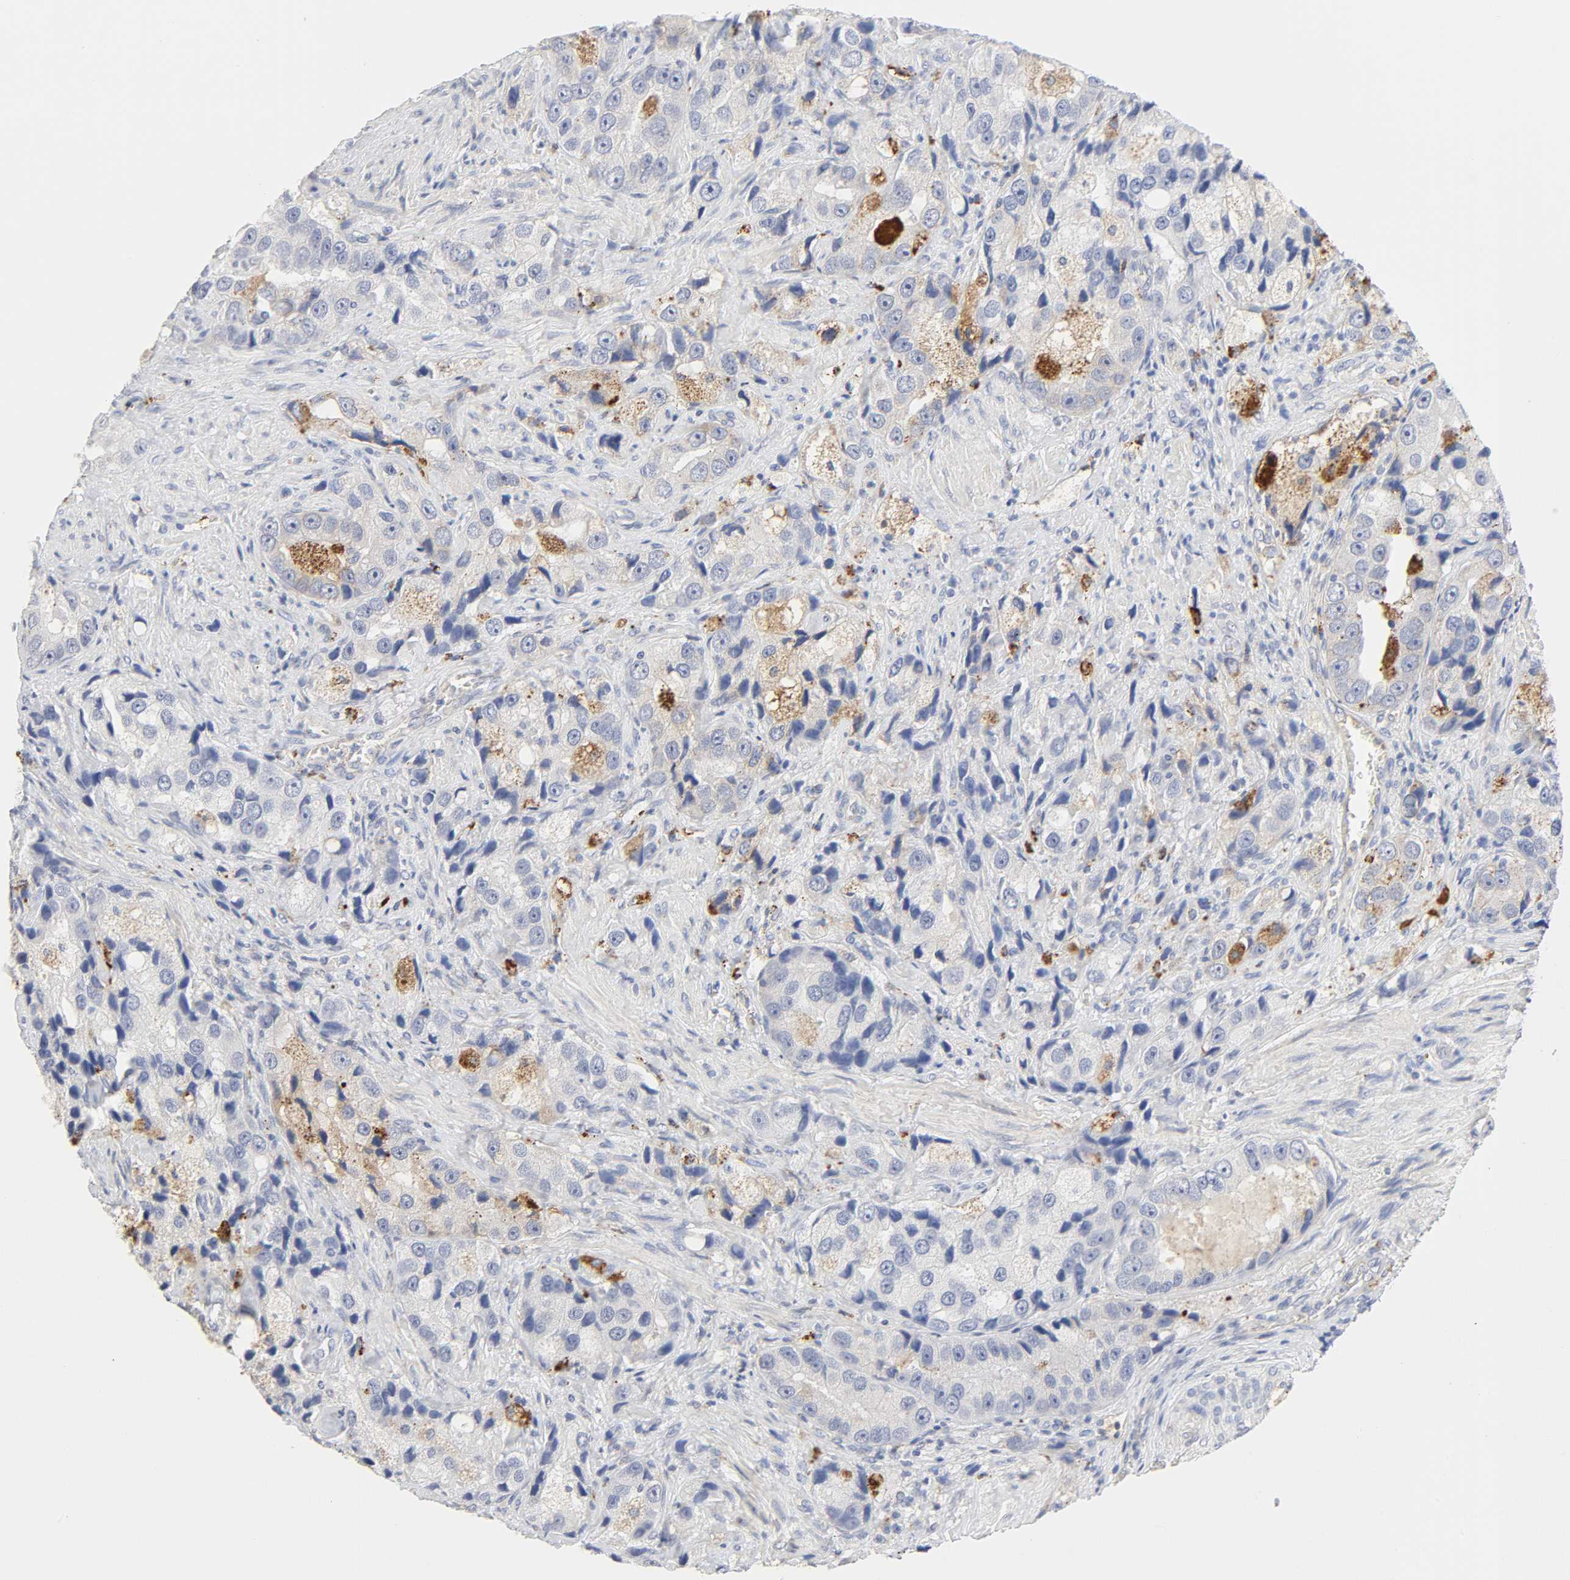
{"staining": {"intensity": "weak", "quantity": "<25%", "location": "cytoplasmic/membranous"}, "tissue": "prostate cancer", "cell_type": "Tumor cells", "image_type": "cancer", "snomed": [{"axis": "morphology", "description": "Adenocarcinoma, High grade"}, {"axis": "topography", "description": "Prostate"}], "caption": "Tumor cells are negative for protein expression in human high-grade adenocarcinoma (prostate).", "gene": "MAGEB17", "patient": {"sex": "male", "age": 63}}